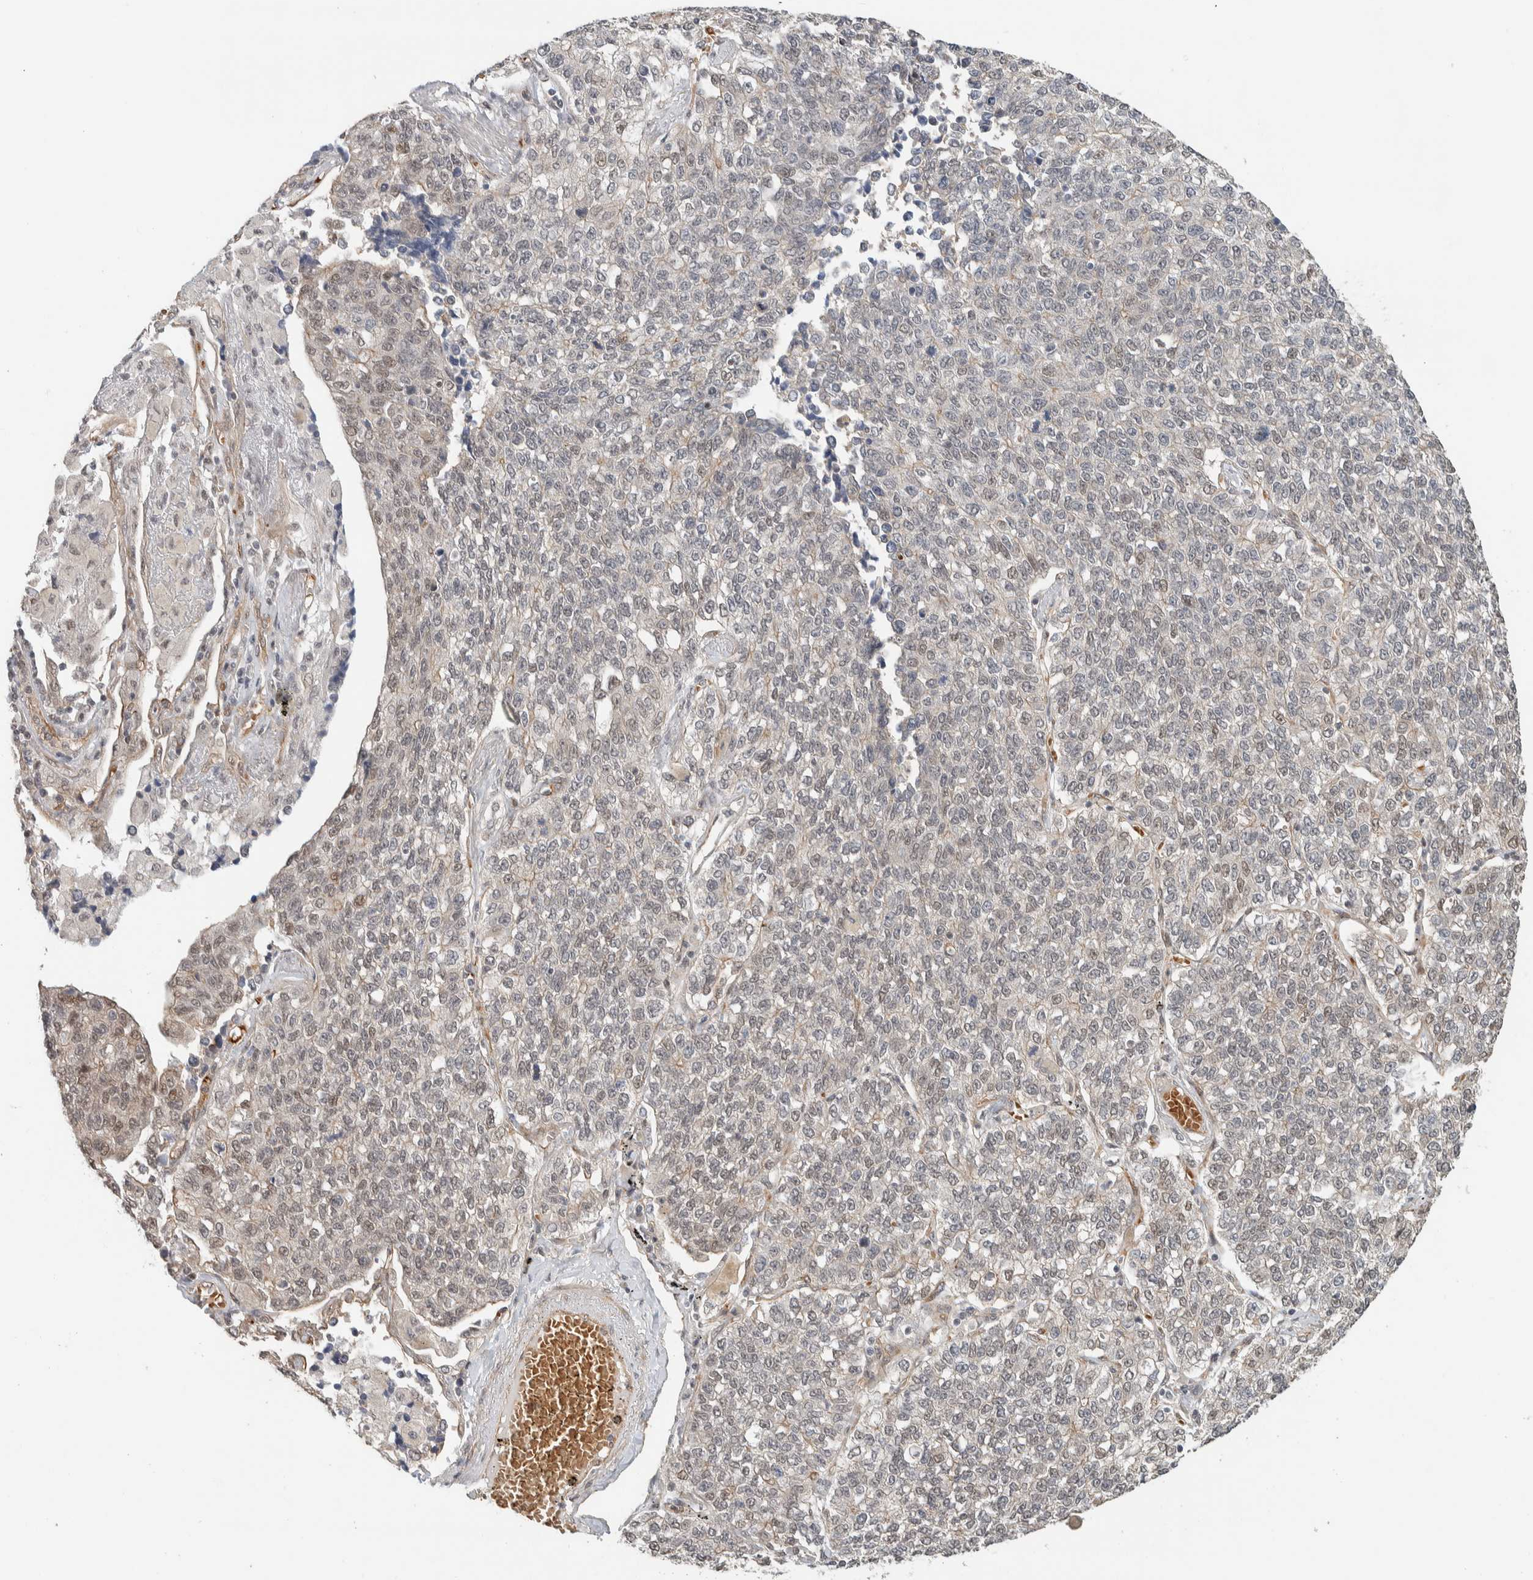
{"staining": {"intensity": "weak", "quantity": "<25%", "location": "nuclear"}, "tissue": "lung cancer", "cell_type": "Tumor cells", "image_type": "cancer", "snomed": [{"axis": "morphology", "description": "Adenocarcinoma, NOS"}, {"axis": "topography", "description": "Lung"}], "caption": "Tumor cells show no significant staining in lung adenocarcinoma.", "gene": "ZBTB2", "patient": {"sex": "male", "age": 49}}